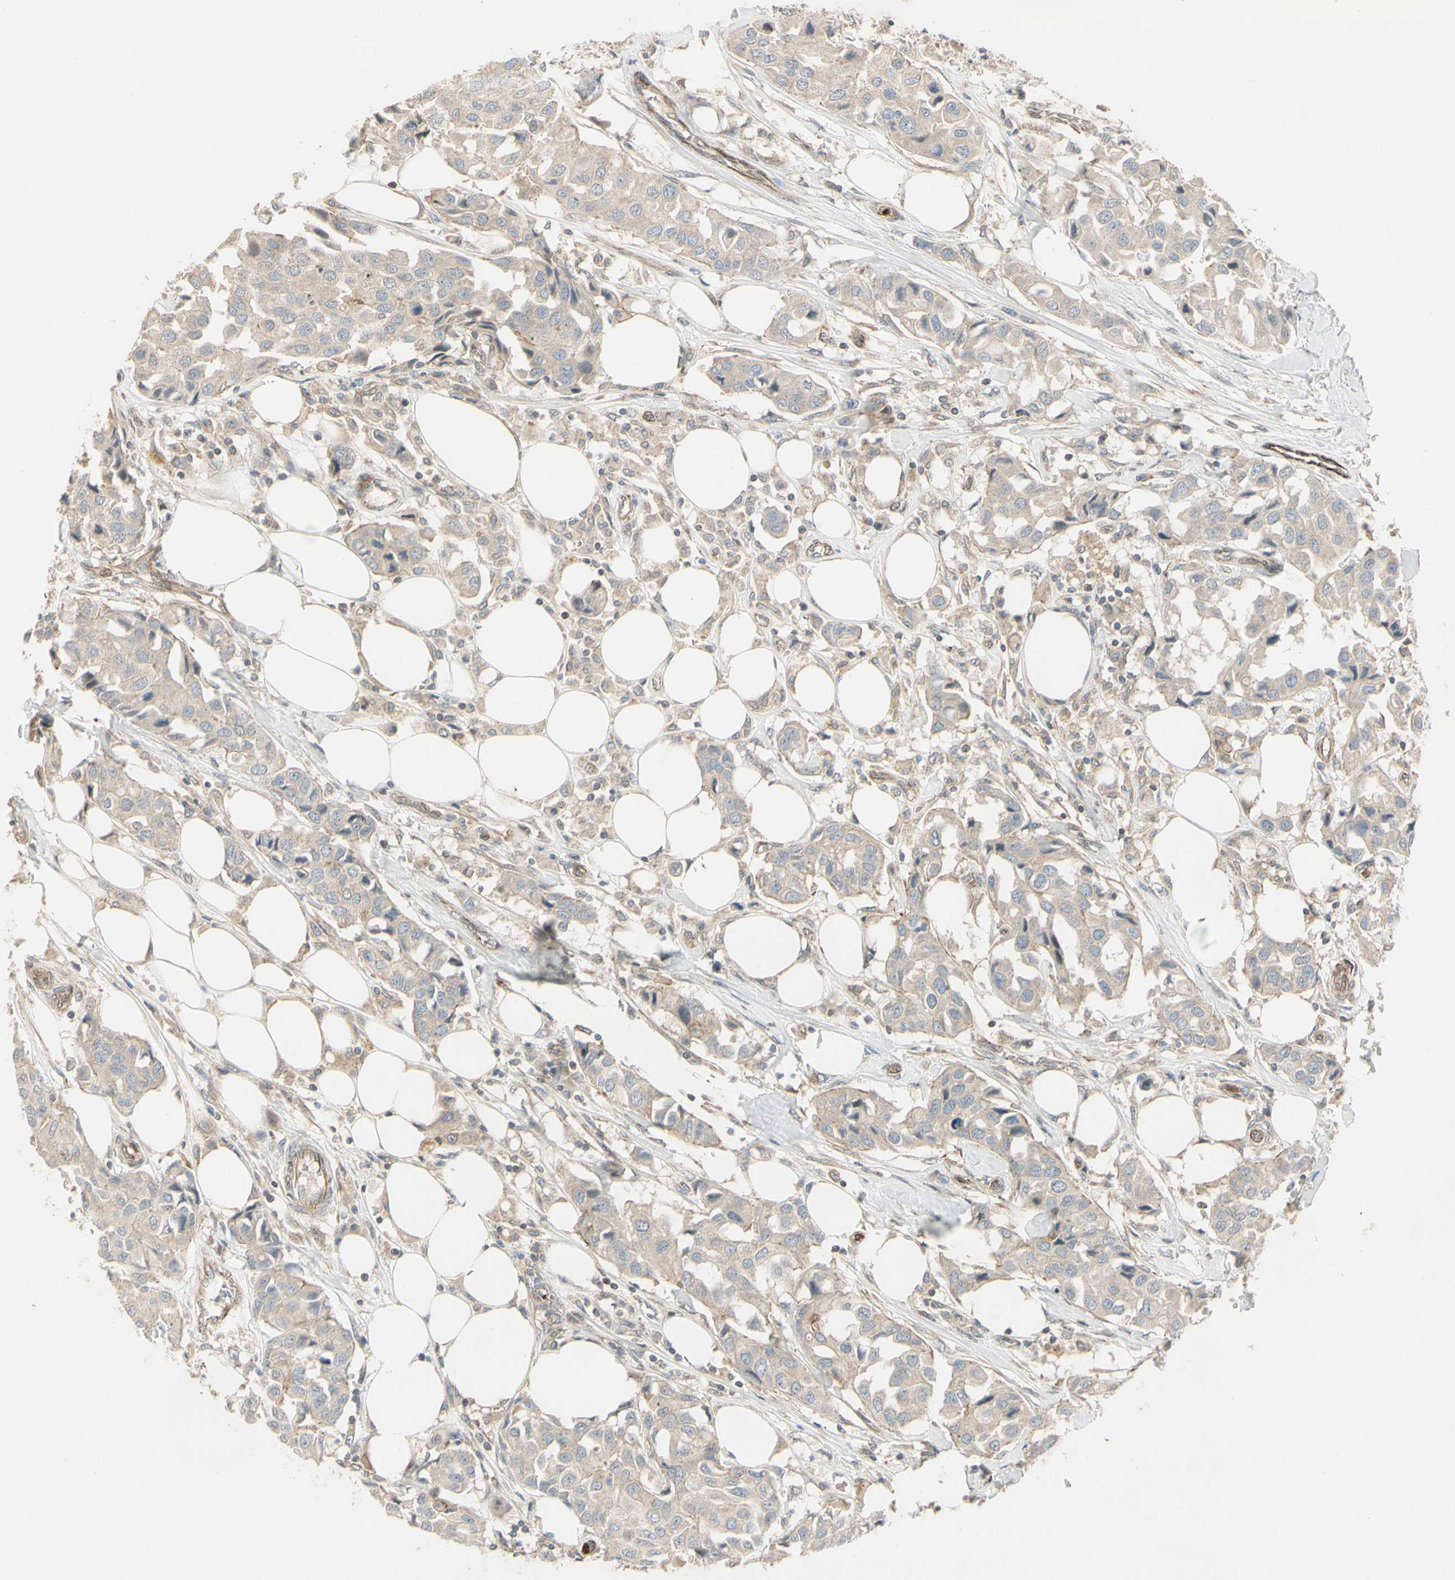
{"staining": {"intensity": "weak", "quantity": ">75%", "location": "cytoplasmic/membranous"}, "tissue": "breast cancer", "cell_type": "Tumor cells", "image_type": "cancer", "snomed": [{"axis": "morphology", "description": "Duct carcinoma"}, {"axis": "topography", "description": "Breast"}], "caption": "Weak cytoplasmic/membranous expression is appreciated in approximately >75% of tumor cells in breast cancer (invasive ductal carcinoma). (IHC, brightfield microscopy, high magnification).", "gene": "PPP3CB", "patient": {"sex": "female", "age": 80}}